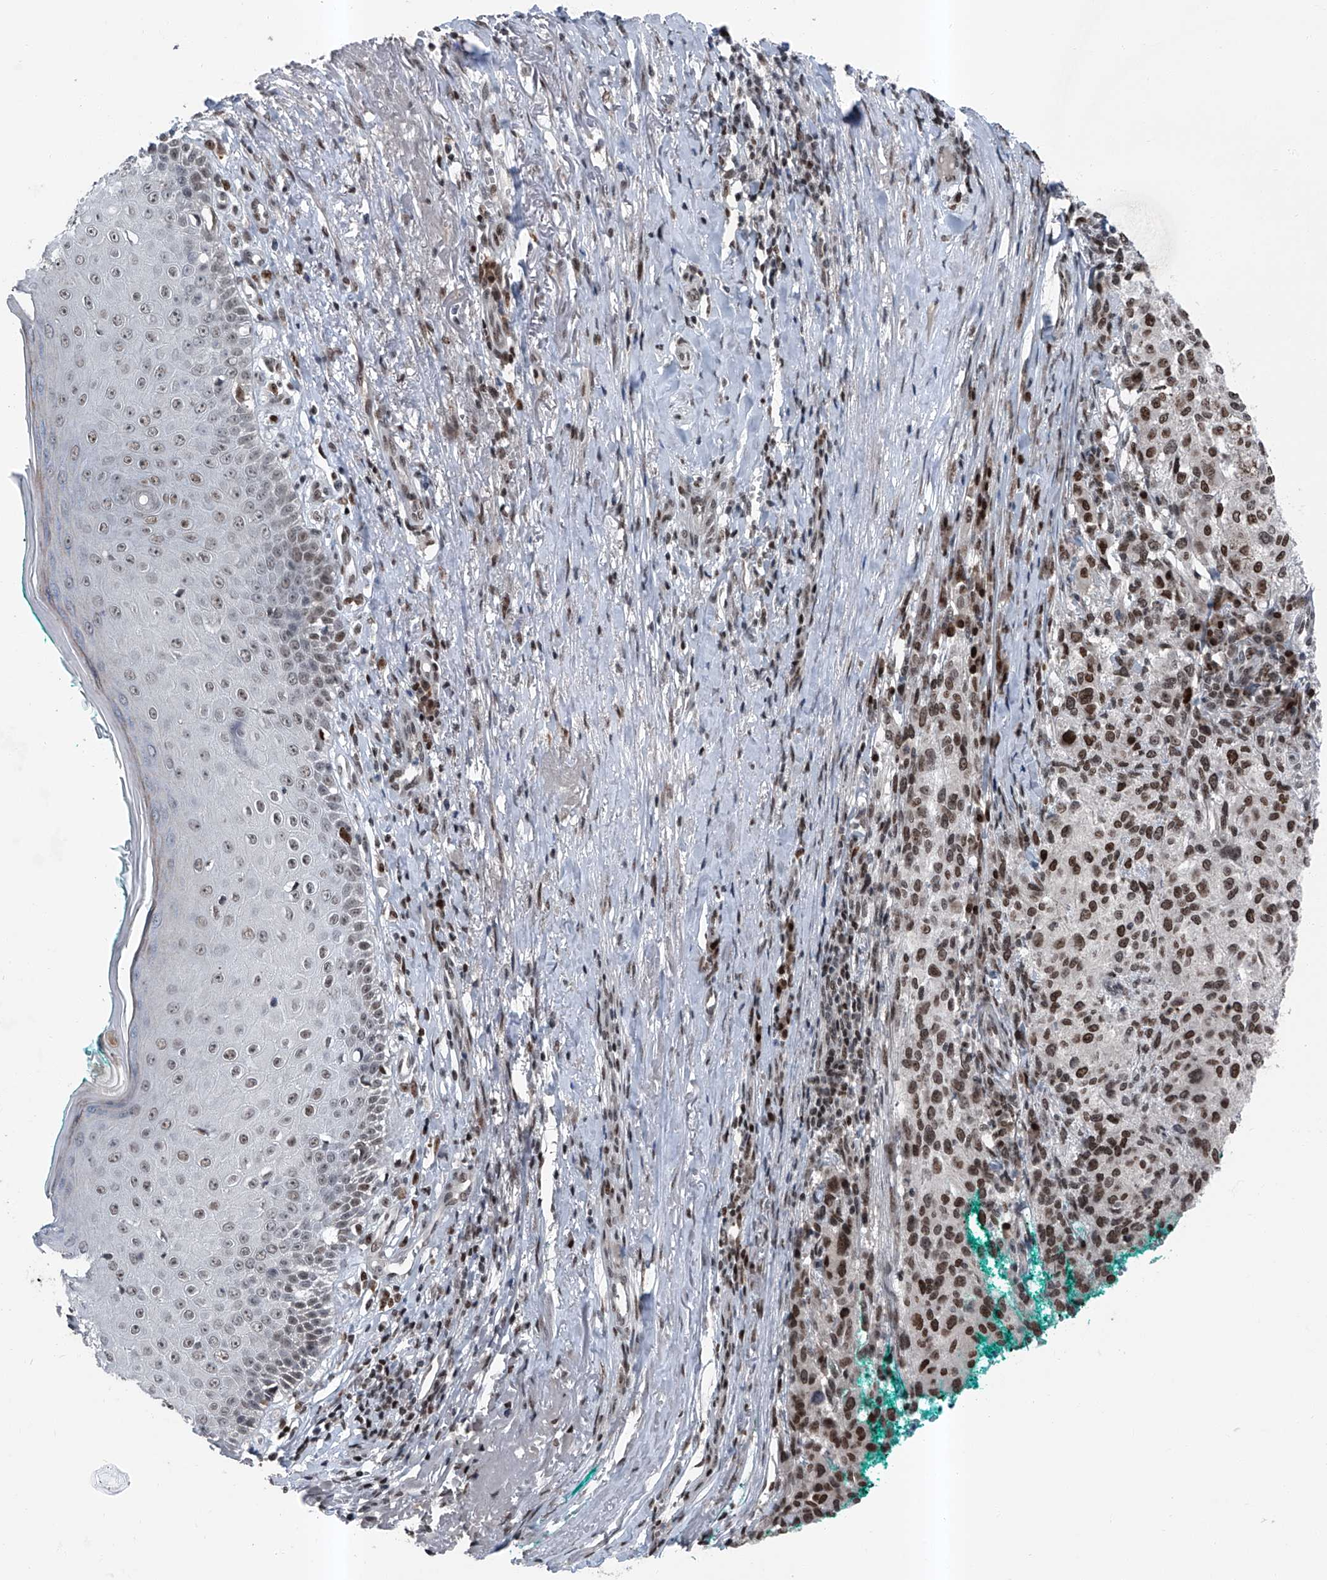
{"staining": {"intensity": "moderate", "quantity": ">75%", "location": "nuclear"}, "tissue": "melanoma", "cell_type": "Tumor cells", "image_type": "cancer", "snomed": [{"axis": "morphology", "description": "Necrosis, NOS"}, {"axis": "morphology", "description": "Malignant melanoma, NOS"}, {"axis": "topography", "description": "Skin"}], "caption": "An image showing moderate nuclear positivity in about >75% of tumor cells in malignant melanoma, as visualized by brown immunohistochemical staining.", "gene": "BMI1", "patient": {"sex": "female", "age": 87}}